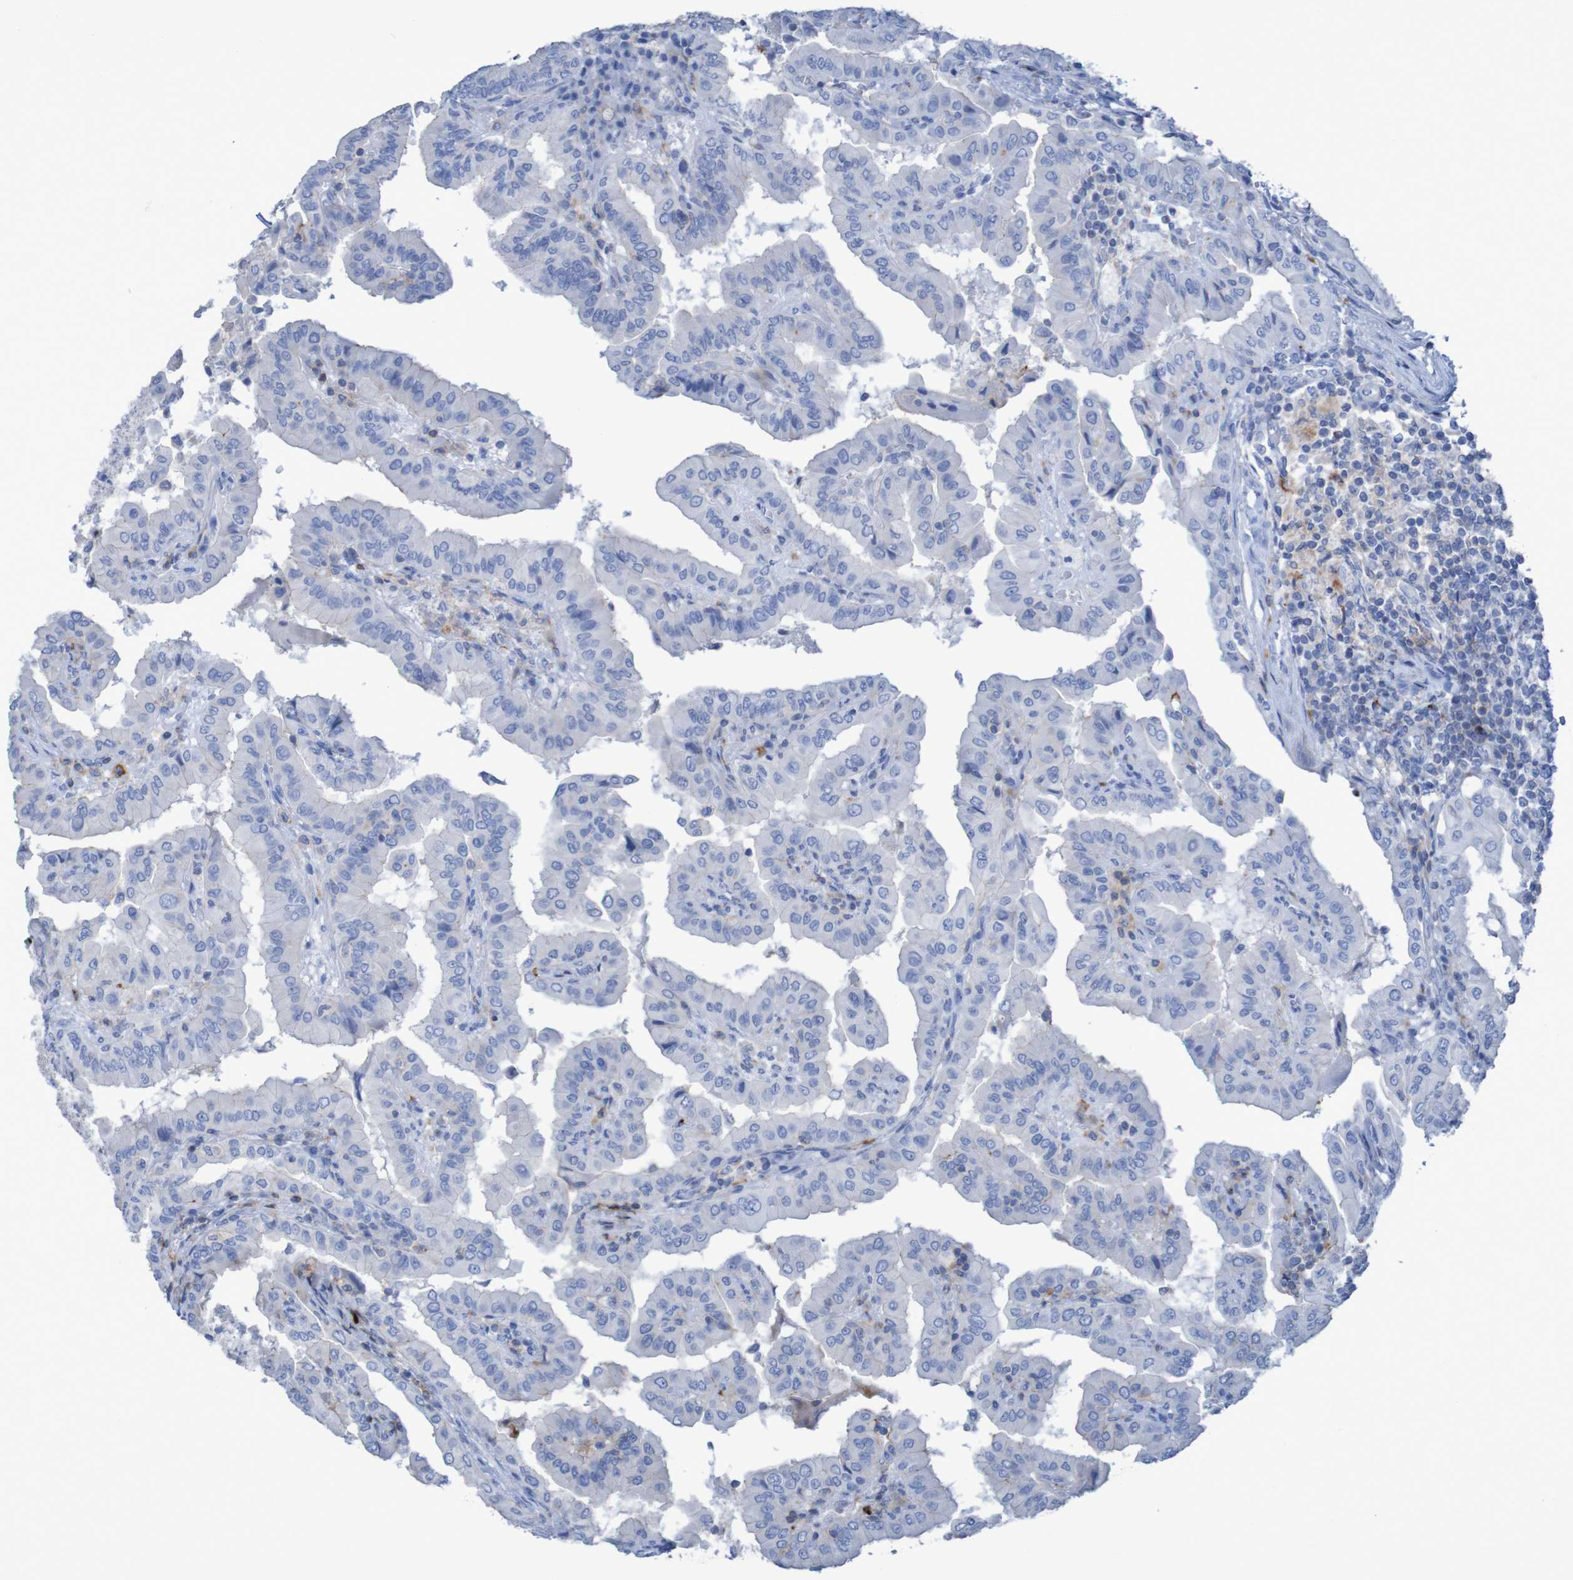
{"staining": {"intensity": "negative", "quantity": "none", "location": "none"}, "tissue": "thyroid cancer", "cell_type": "Tumor cells", "image_type": "cancer", "snomed": [{"axis": "morphology", "description": "Papillary adenocarcinoma, NOS"}, {"axis": "topography", "description": "Thyroid gland"}], "caption": "A micrograph of papillary adenocarcinoma (thyroid) stained for a protein demonstrates no brown staining in tumor cells.", "gene": "RNF182", "patient": {"sex": "male", "age": 33}}